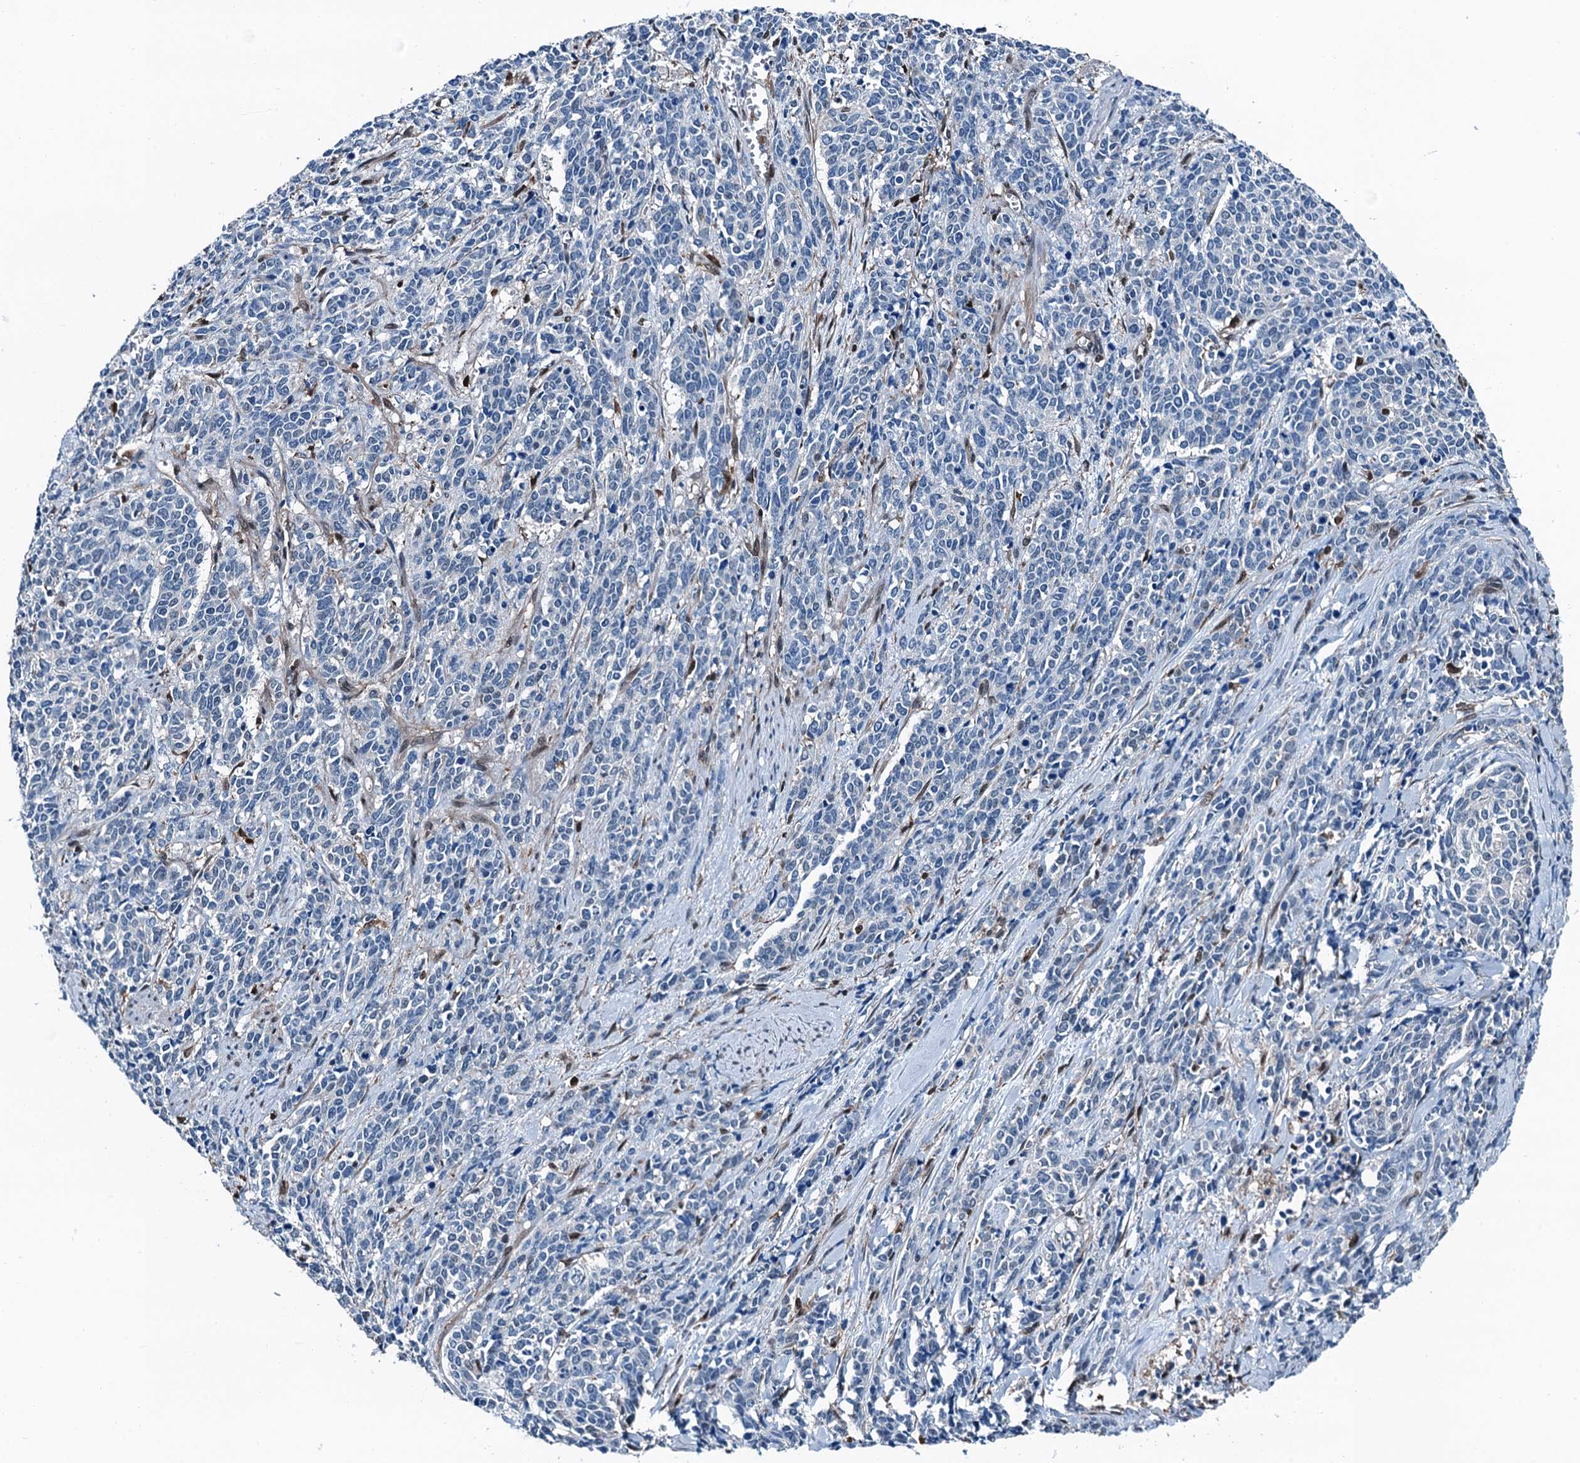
{"staining": {"intensity": "negative", "quantity": "none", "location": "none"}, "tissue": "cervical cancer", "cell_type": "Tumor cells", "image_type": "cancer", "snomed": [{"axis": "morphology", "description": "Squamous cell carcinoma, NOS"}, {"axis": "topography", "description": "Cervix"}], "caption": "Immunohistochemical staining of cervical squamous cell carcinoma exhibits no significant expression in tumor cells.", "gene": "RNH1", "patient": {"sex": "female", "age": 60}}